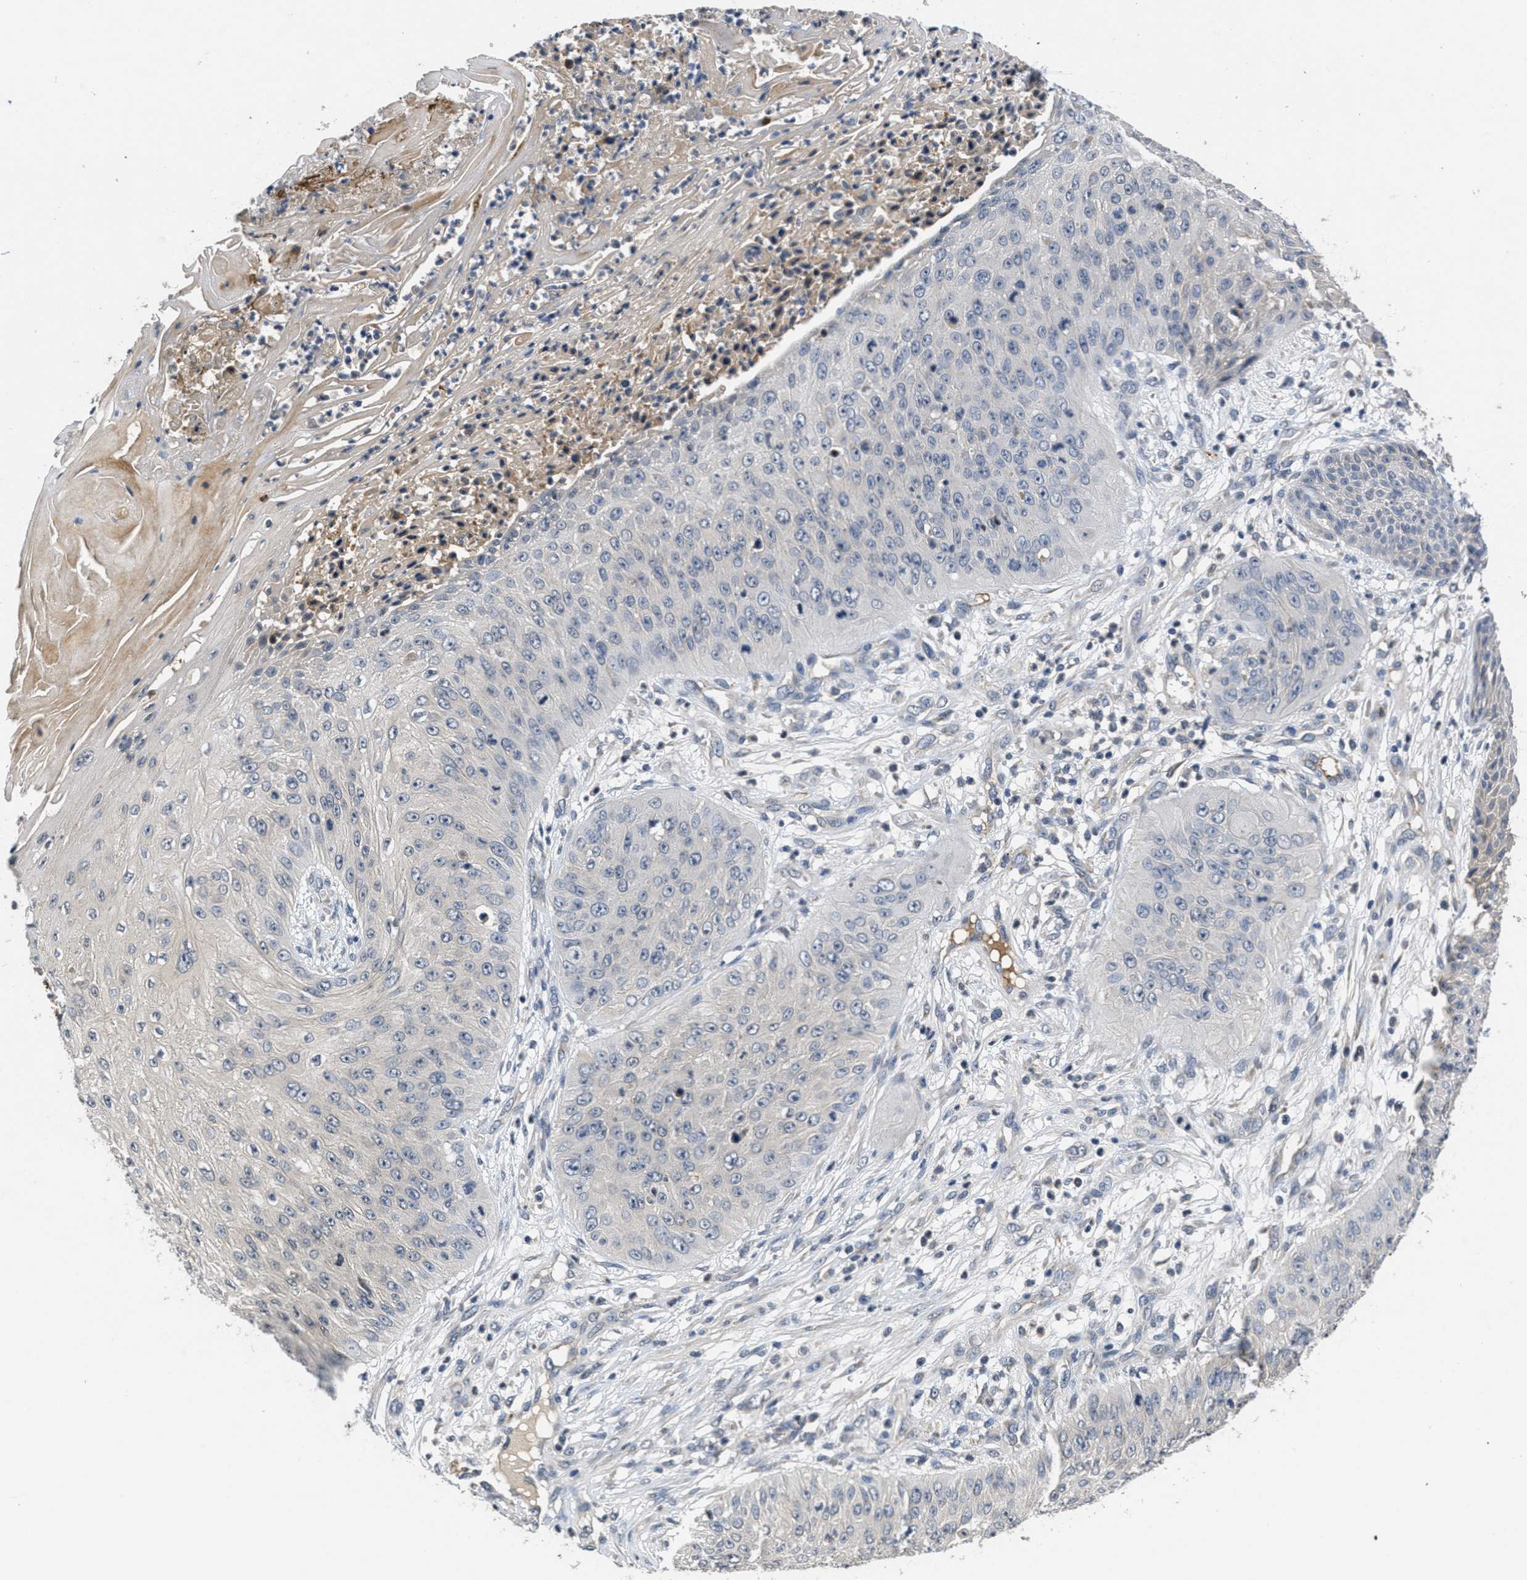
{"staining": {"intensity": "negative", "quantity": "none", "location": "none"}, "tissue": "skin cancer", "cell_type": "Tumor cells", "image_type": "cancer", "snomed": [{"axis": "morphology", "description": "Squamous cell carcinoma, NOS"}, {"axis": "topography", "description": "Skin"}], "caption": "Human skin cancer (squamous cell carcinoma) stained for a protein using immunohistochemistry (IHC) displays no staining in tumor cells.", "gene": "ANGPT1", "patient": {"sex": "female", "age": 80}}